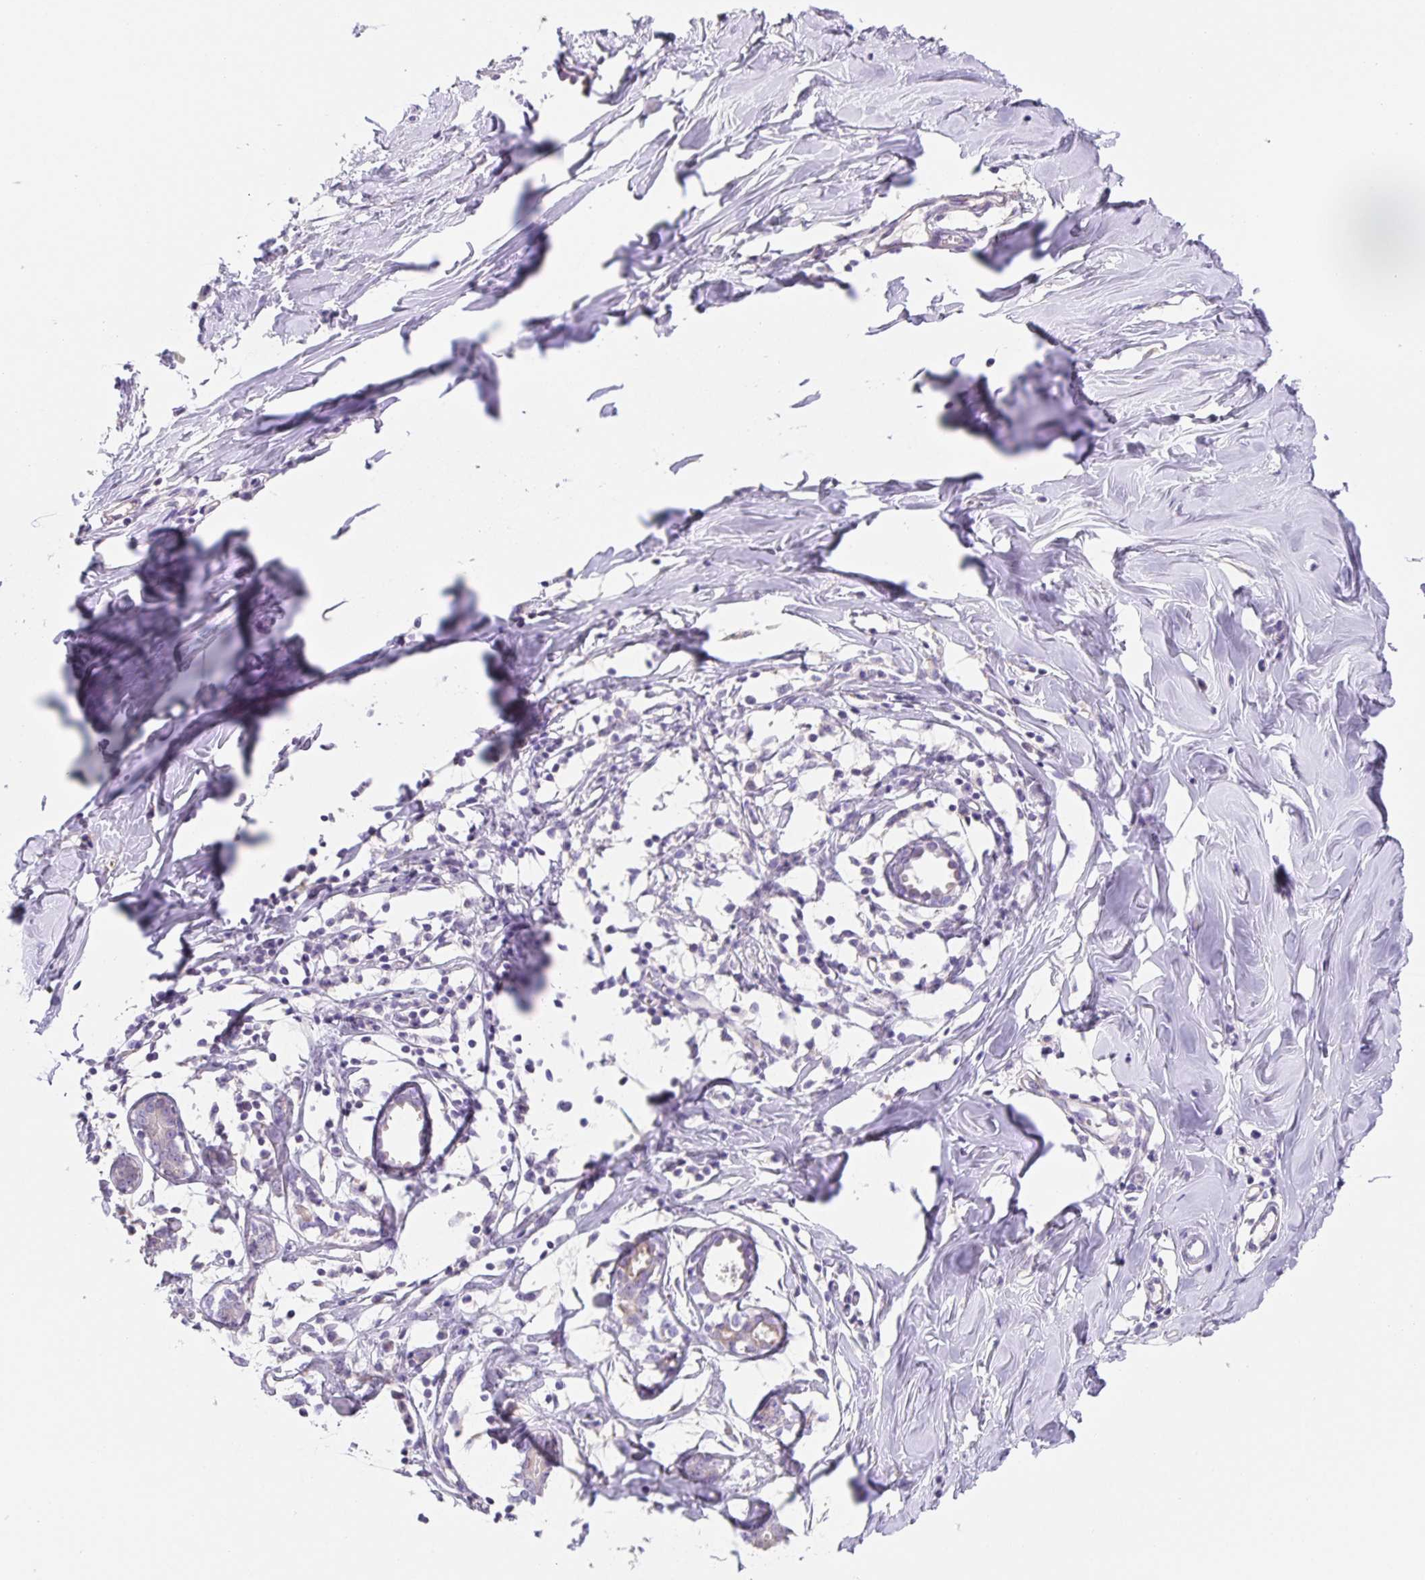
{"staining": {"intensity": "negative", "quantity": "none", "location": "none"}, "tissue": "breast", "cell_type": "Adipocytes", "image_type": "normal", "snomed": [{"axis": "morphology", "description": "Normal tissue, NOS"}, {"axis": "topography", "description": "Breast"}], "caption": "Immunohistochemistry (IHC) image of benign breast: breast stained with DAB (3,3'-diaminobenzidine) demonstrates no significant protein expression in adipocytes. (Brightfield microscopy of DAB IHC at high magnification).", "gene": "PRR36", "patient": {"sex": "female", "age": 27}}